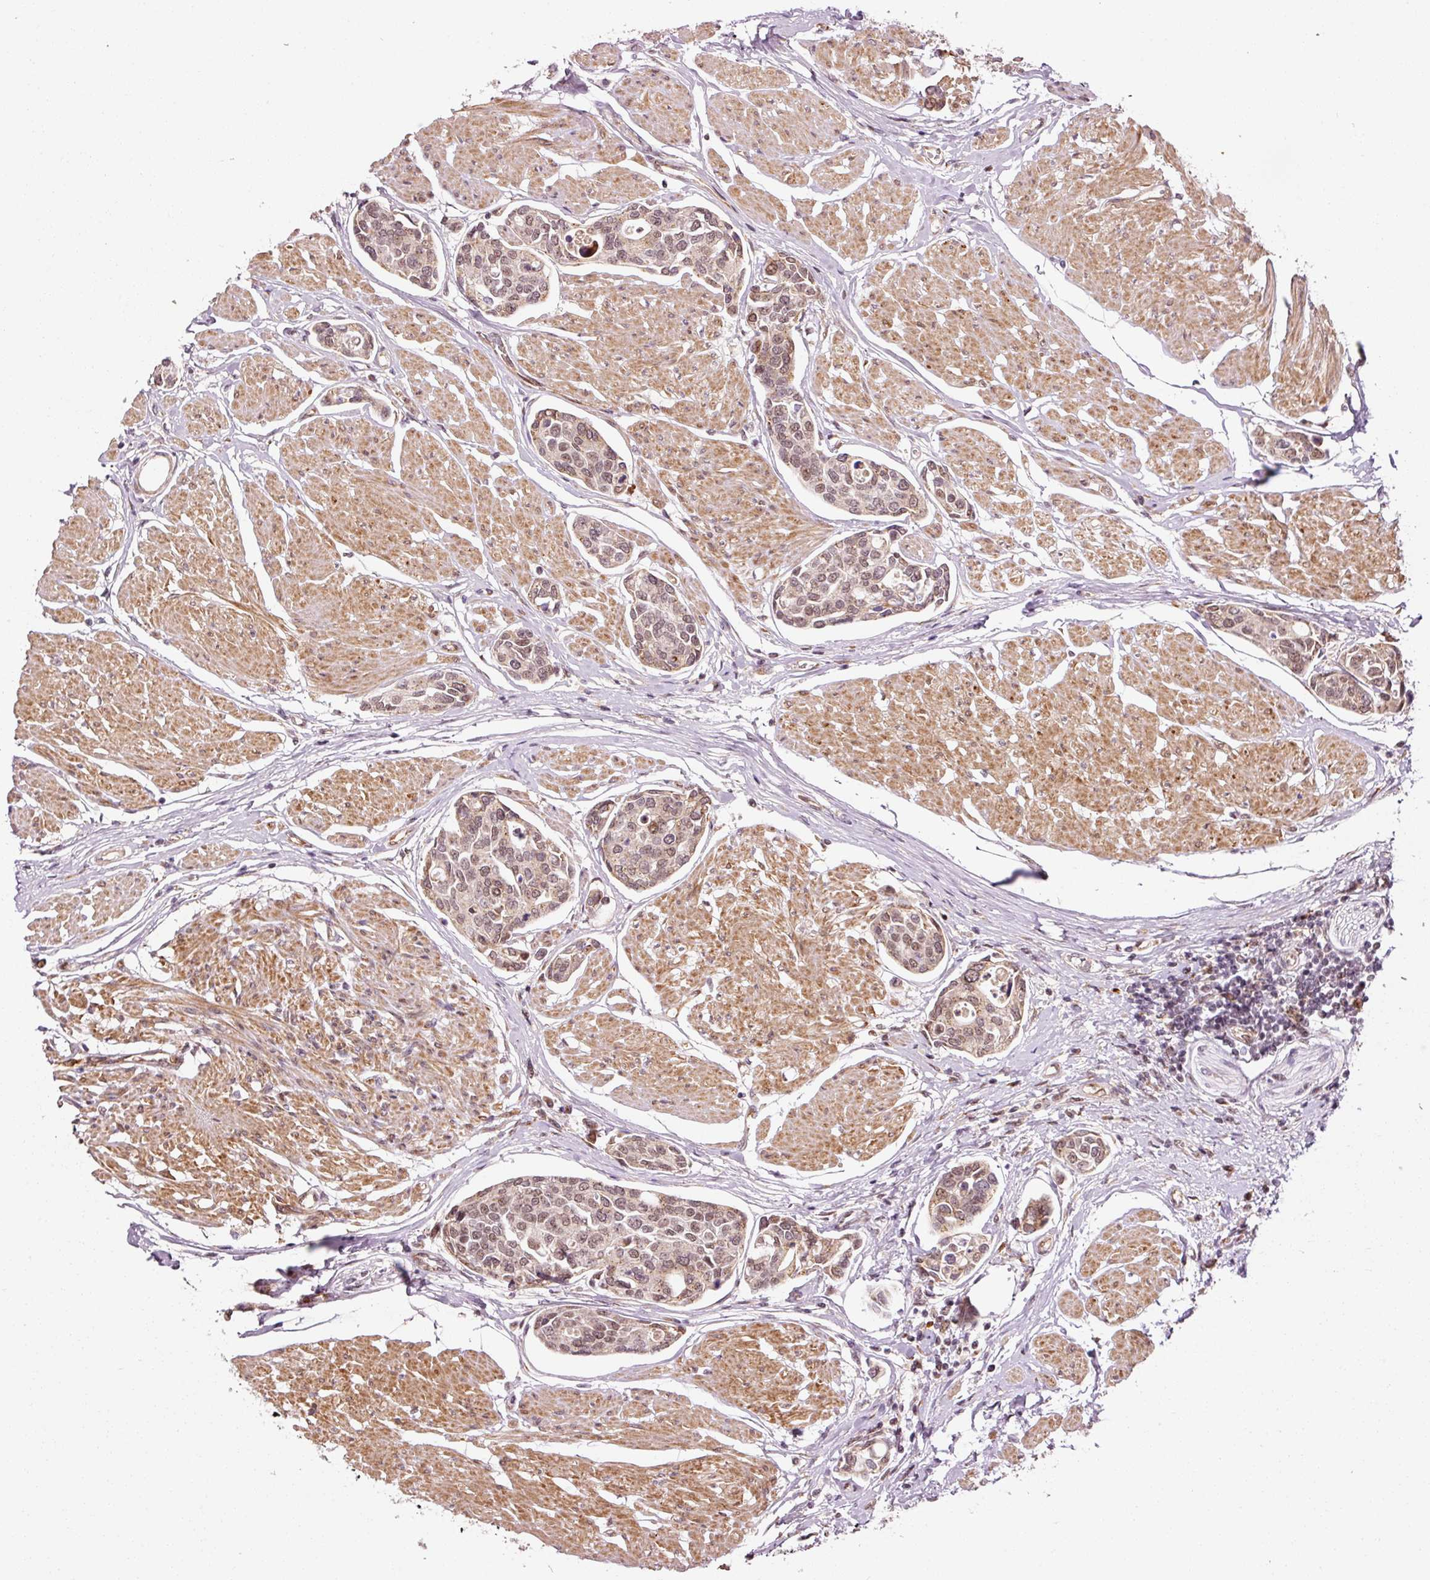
{"staining": {"intensity": "moderate", "quantity": ">75%", "location": "cytoplasmic/membranous,nuclear"}, "tissue": "urothelial cancer", "cell_type": "Tumor cells", "image_type": "cancer", "snomed": [{"axis": "morphology", "description": "Urothelial carcinoma, High grade"}, {"axis": "topography", "description": "Urinary bladder"}], "caption": "Brown immunohistochemical staining in urothelial carcinoma (high-grade) demonstrates moderate cytoplasmic/membranous and nuclear staining in about >75% of tumor cells. Immunohistochemistry (ihc) stains the protein of interest in brown and the nuclei are stained blue.", "gene": "ANKRD20A1", "patient": {"sex": "male", "age": 78}}